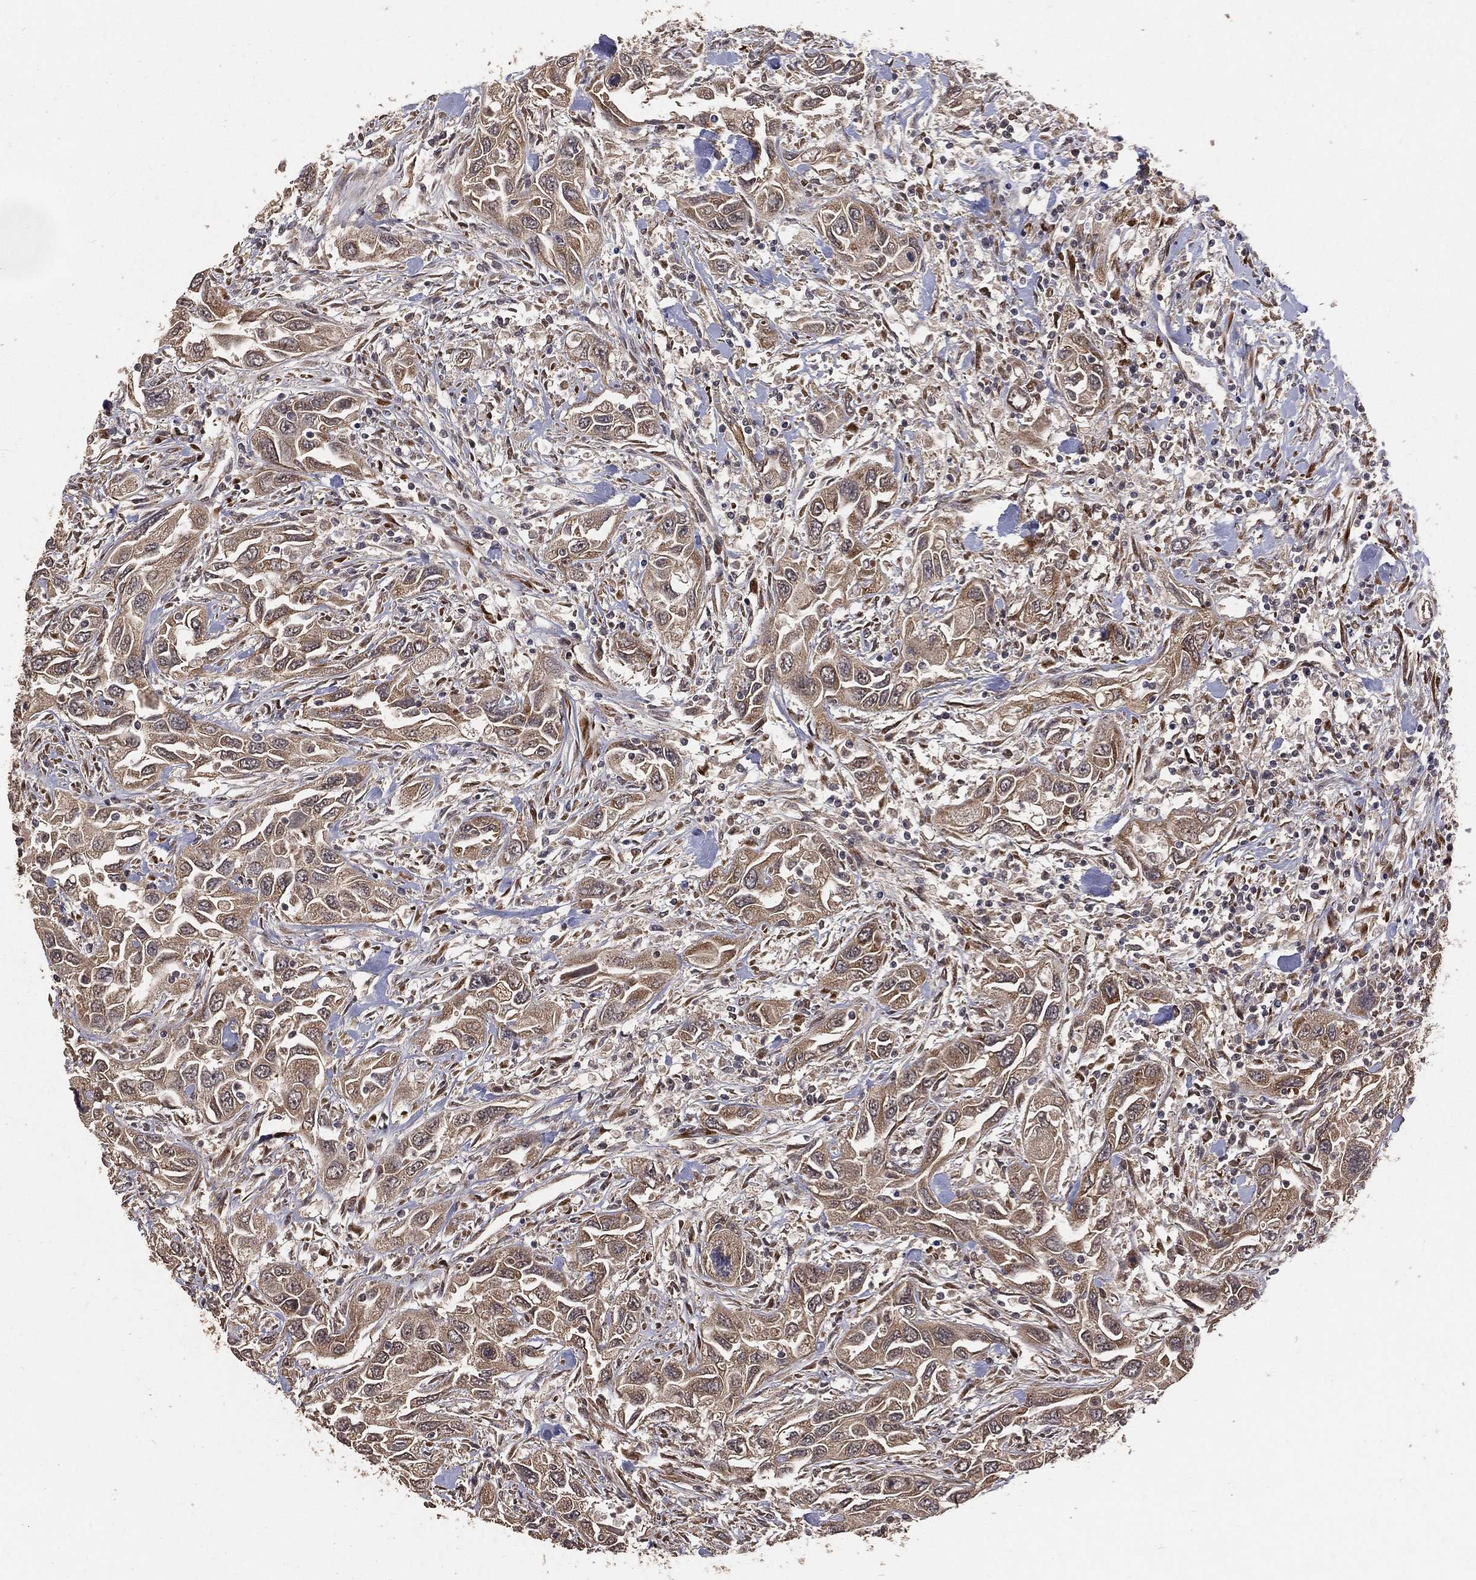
{"staining": {"intensity": "weak", "quantity": ">75%", "location": "cytoplasmic/membranous"}, "tissue": "urothelial cancer", "cell_type": "Tumor cells", "image_type": "cancer", "snomed": [{"axis": "morphology", "description": "Urothelial carcinoma, High grade"}, {"axis": "topography", "description": "Urinary bladder"}], "caption": "High-grade urothelial carcinoma stained with a protein marker exhibits weak staining in tumor cells.", "gene": "MAPK1", "patient": {"sex": "male", "age": 76}}